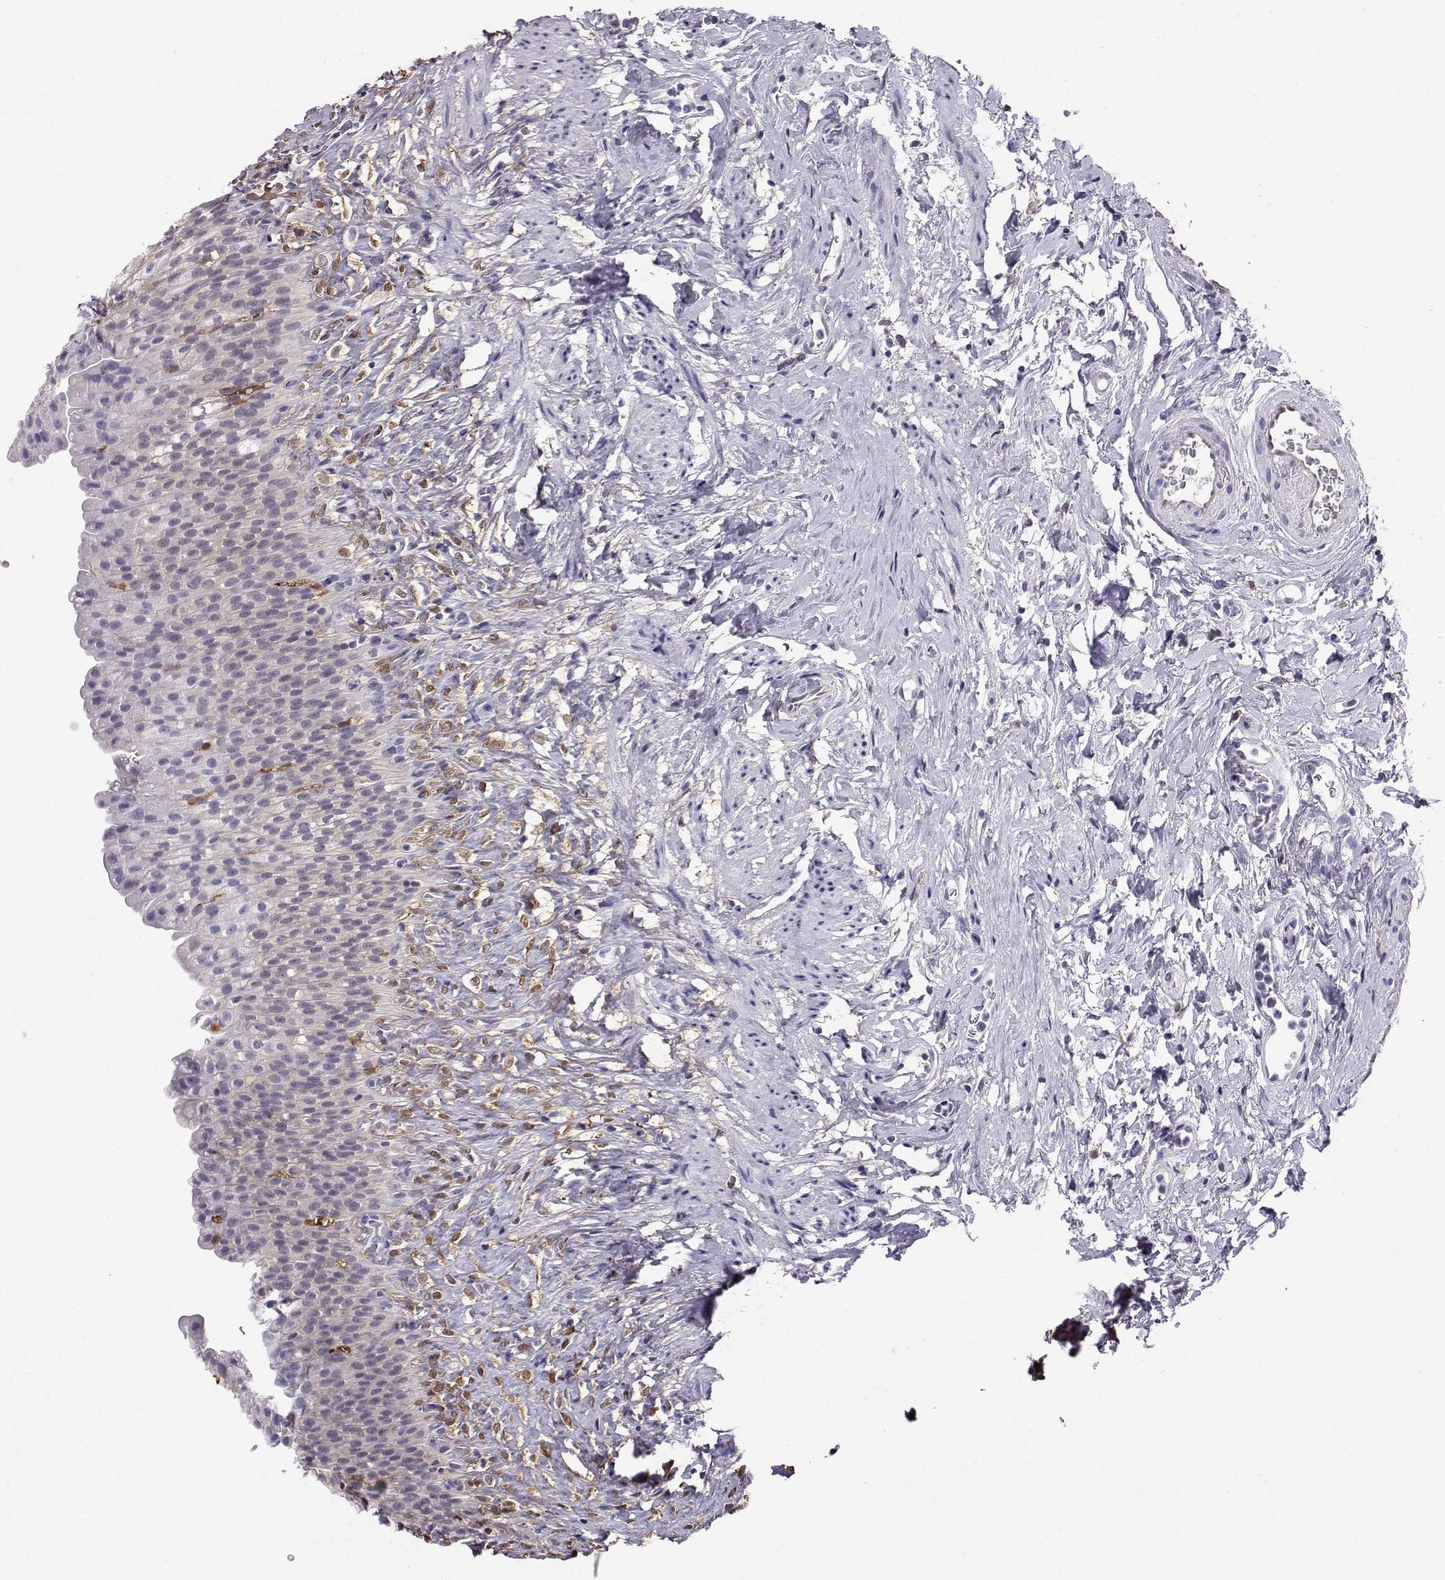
{"staining": {"intensity": "negative", "quantity": "none", "location": "none"}, "tissue": "urinary bladder", "cell_type": "Urothelial cells", "image_type": "normal", "snomed": [{"axis": "morphology", "description": "Normal tissue, NOS"}, {"axis": "topography", "description": "Urinary bladder"}], "caption": "DAB (3,3'-diaminobenzidine) immunohistochemical staining of normal human urinary bladder exhibits no significant staining in urothelial cells. The staining is performed using DAB brown chromogen with nuclei counter-stained in using hematoxylin.", "gene": "AKR1B1", "patient": {"sex": "male", "age": 76}}